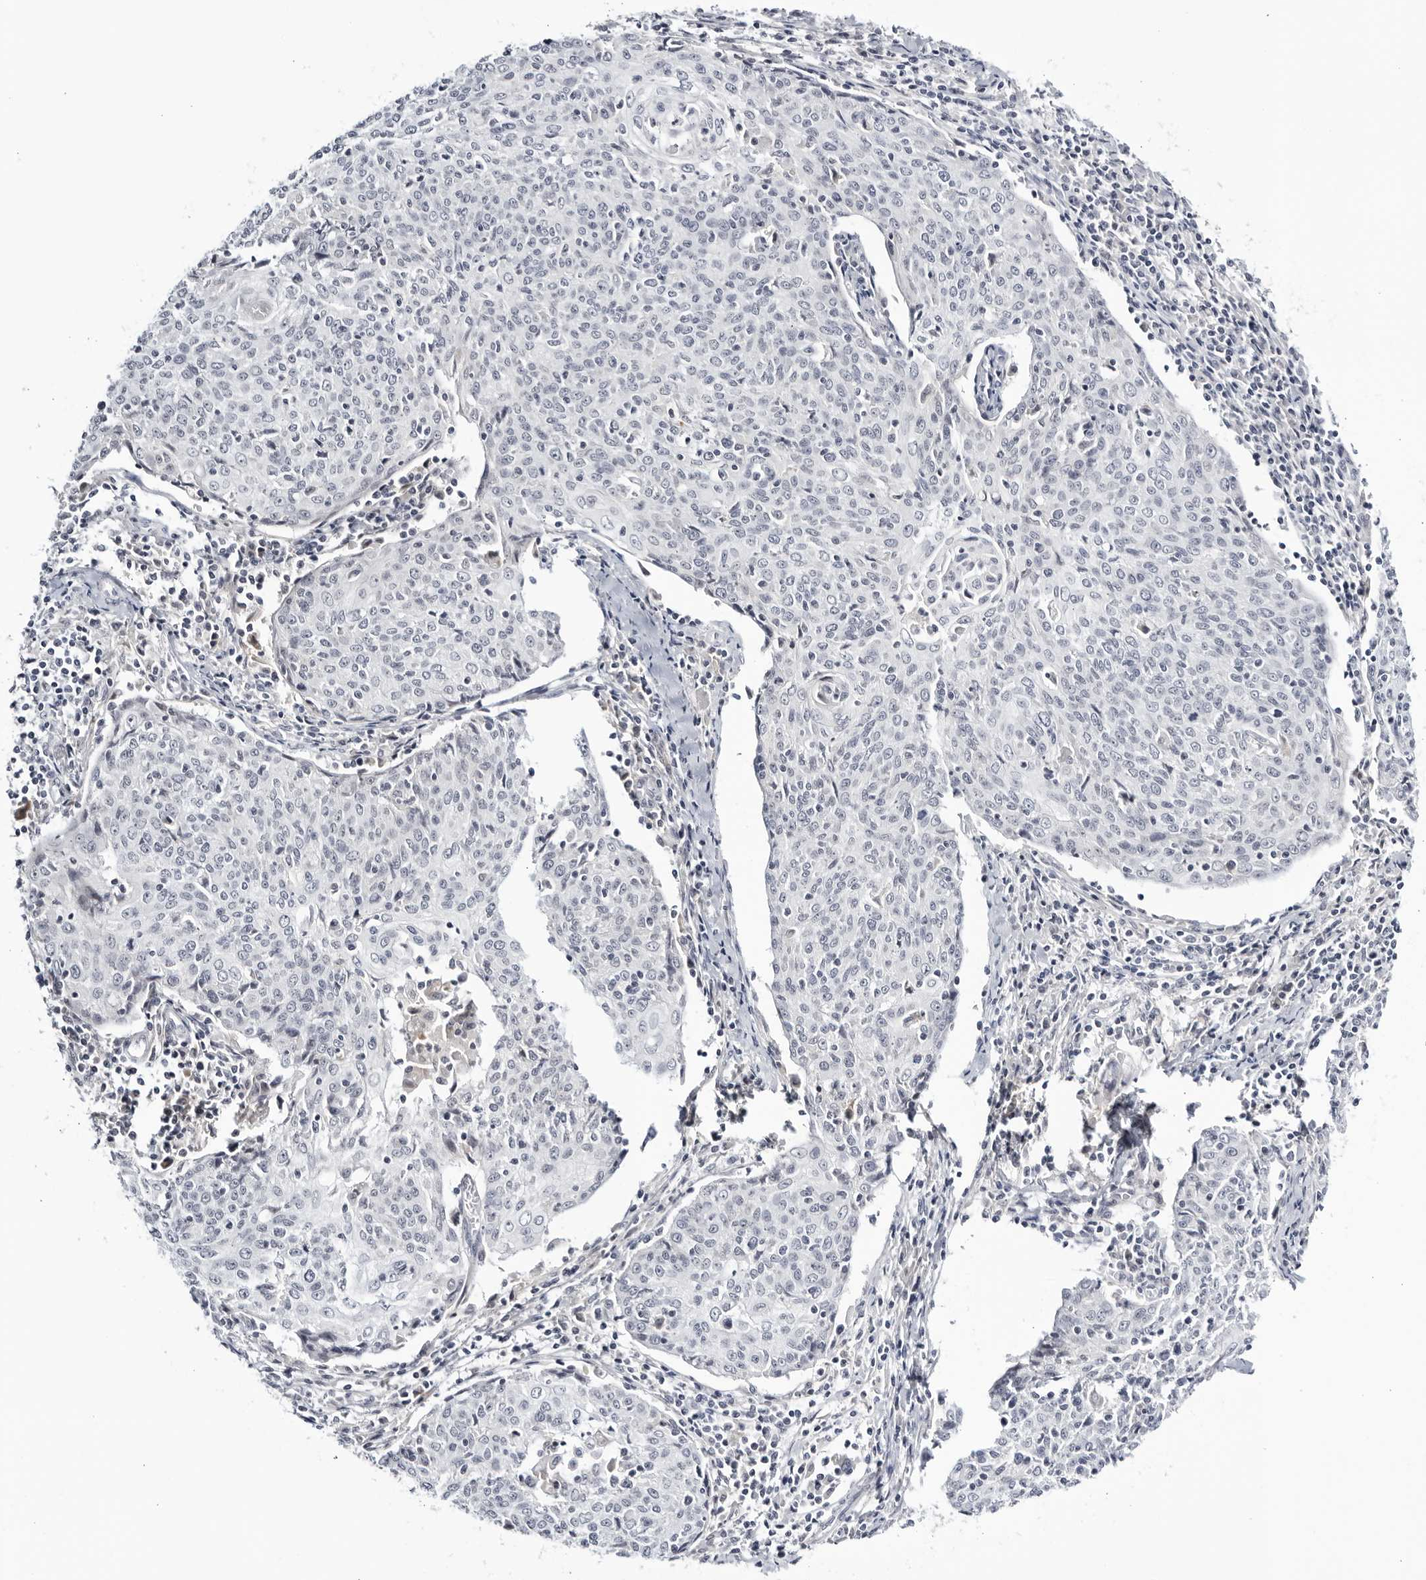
{"staining": {"intensity": "negative", "quantity": "none", "location": "none"}, "tissue": "cervical cancer", "cell_type": "Tumor cells", "image_type": "cancer", "snomed": [{"axis": "morphology", "description": "Squamous cell carcinoma, NOS"}, {"axis": "topography", "description": "Cervix"}], "caption": "DAB immunohistochemical staining of human cervical cancer (squamous cell carcinoma) displays no significant positivity in tumor cells.", "gene": "CNBD1", "patient": {"sex": "female", "age": 48}}